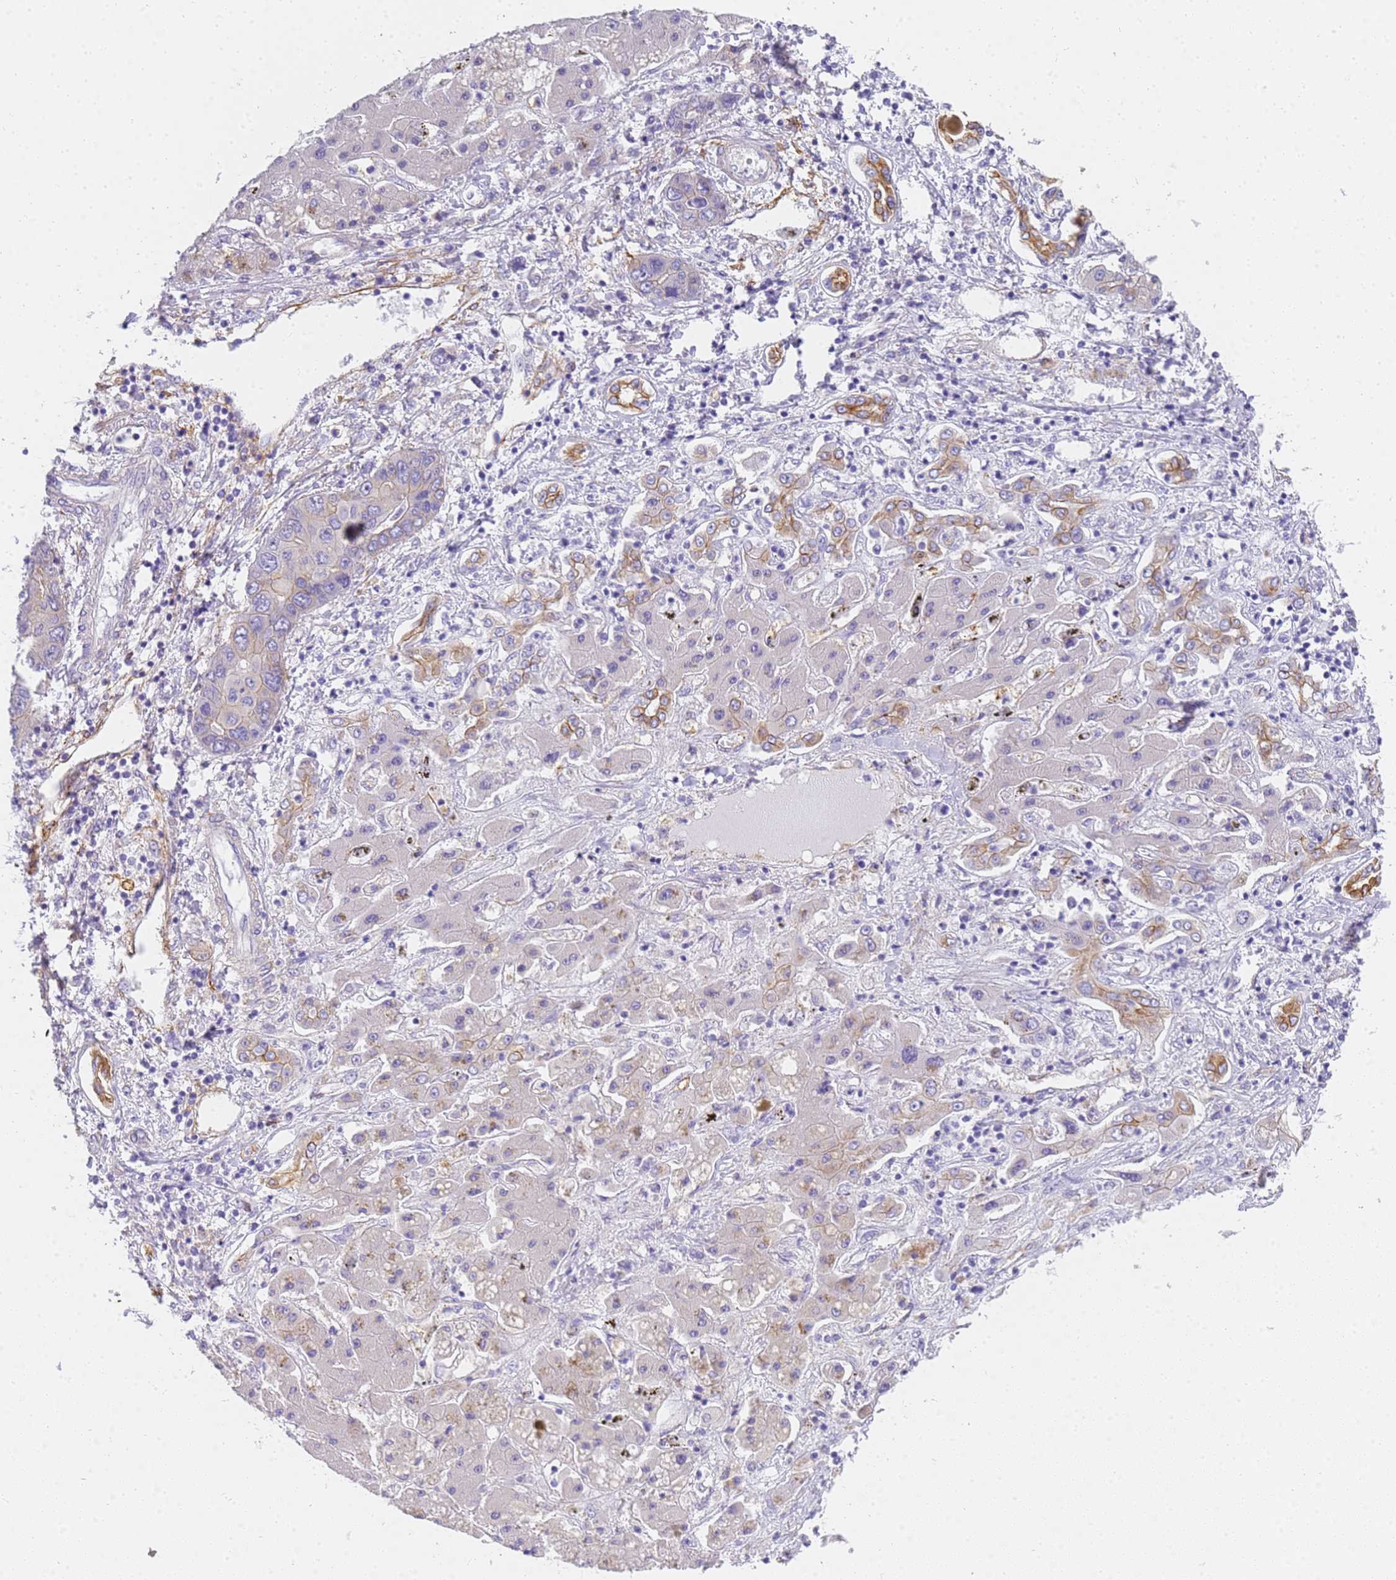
{"staining": {"intensity": "moderate", "quantity": "<25%", "location": "cytoplasmic/membranous"}, "tissue": "liver cancer", "cell_type": "Tumor cells", "image_type": "cancer", "snomed": [{"axis": "morphology", "description": "Cholangiocarcinoma"}, {"axis": "topography", "description": "Liver"}], "caption": "The immunohistochemical stain shows moderate cytoplasmic/membranous staining in tumor cells of cholangiocarcinoma (liver) tissue.", "gene": "MVB12A", "patient": {"sex": "male", "age": 67}}